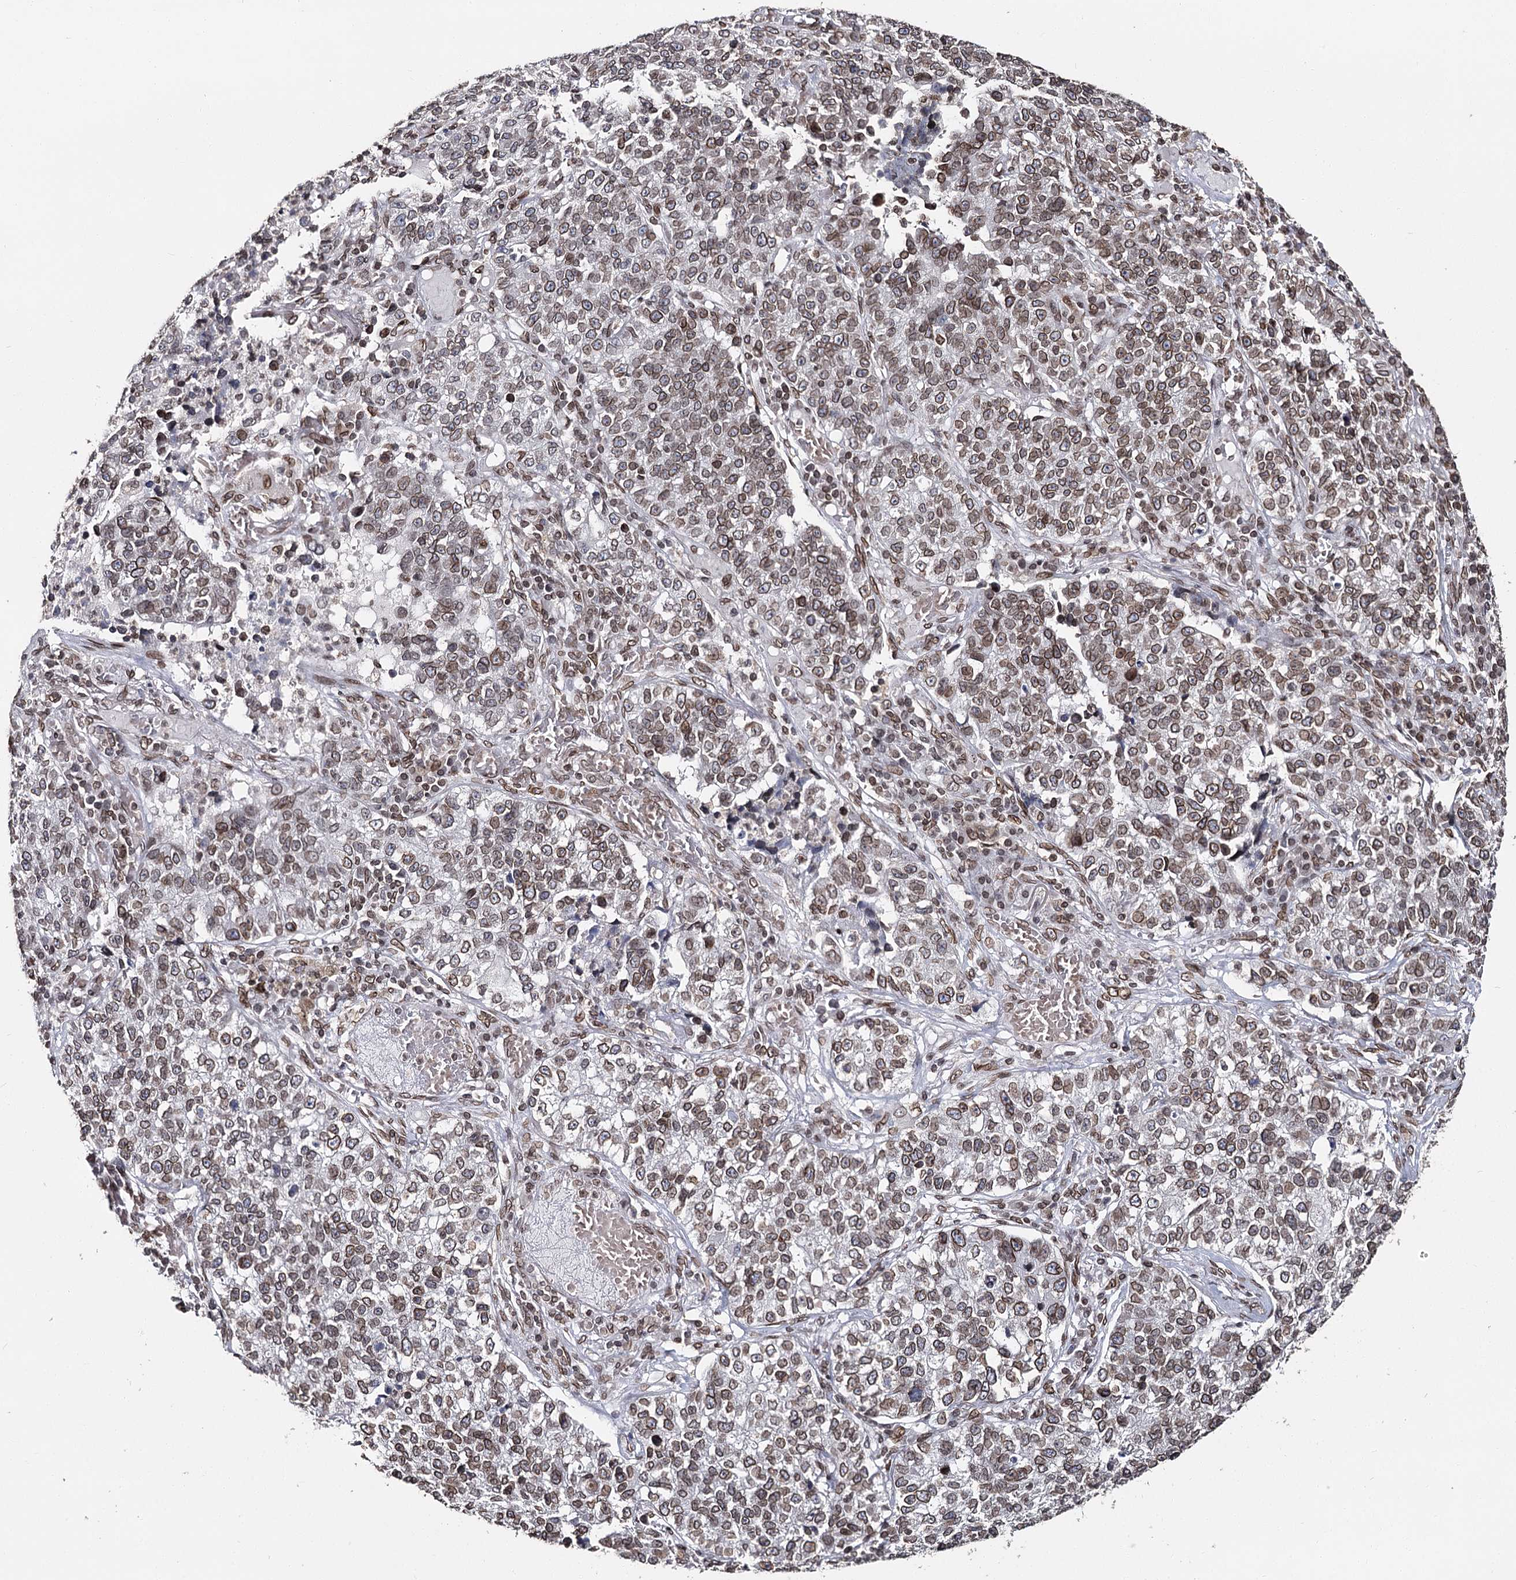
{"staining": {"intensity": "moderate", "quantity": ">75%", "location": "cytoplasmic/membranous,nuclear"}, "tissue": "lung cancer", "cell_type": "Tumor cells", "image_type": "cancer", "snomed": [{"axis": "morphology", "description": "Adenocarcinoma, NOS"}, {"axis": "topography", "description": "Lung"}], "caption": "Moderate cytoplasmic/membranous and nuclear protein expression is seen in approximately >75% of tumor cells in lung cancer (adenocarcinoma). (DAB (3,3'-diaminobenzidine) IHC, brown staining for protein, blue staining for nuclei).", "gene": "KIAA0930", "patient": {"sex": "male", "age": 49}}